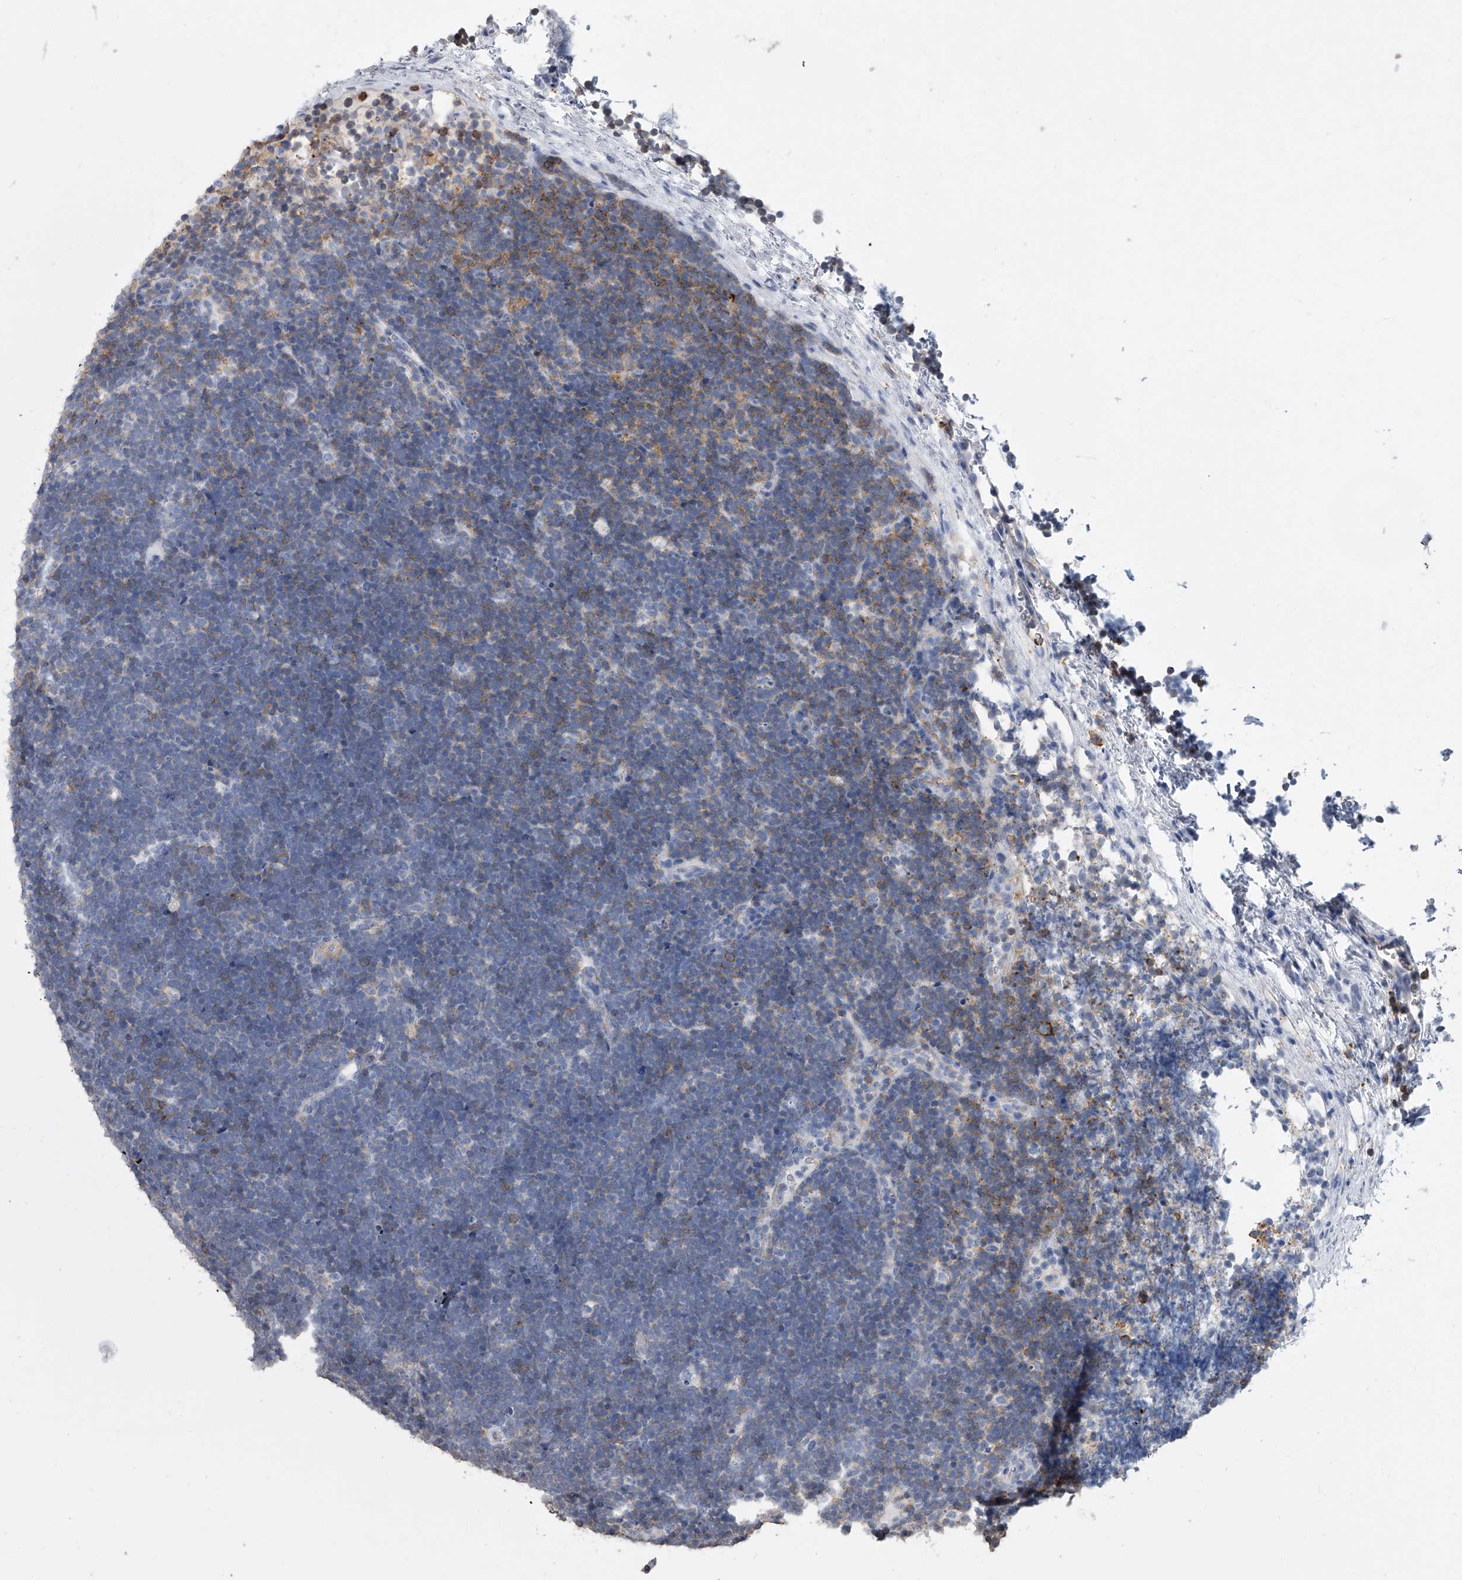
{"staining": {"intensity": "negative", "quantity": "none", "location": "none"}, "tissue": "lymphoma", "cell_type": "Tumor cells", "image_type": "cancer", "snomed": [{"axis": "morphology", "description": "Malignant lymphoma, non-Hodgkin's type, High grade"}, {"axis": "topography", "description": "Lymph node"}], "caption": "Lymphoma stained for a protein using immunohistochemistry (IHC) displays no staining tumor cells.", "gene": "TASP1", "patient": {"sex": "male", "age": 13}}